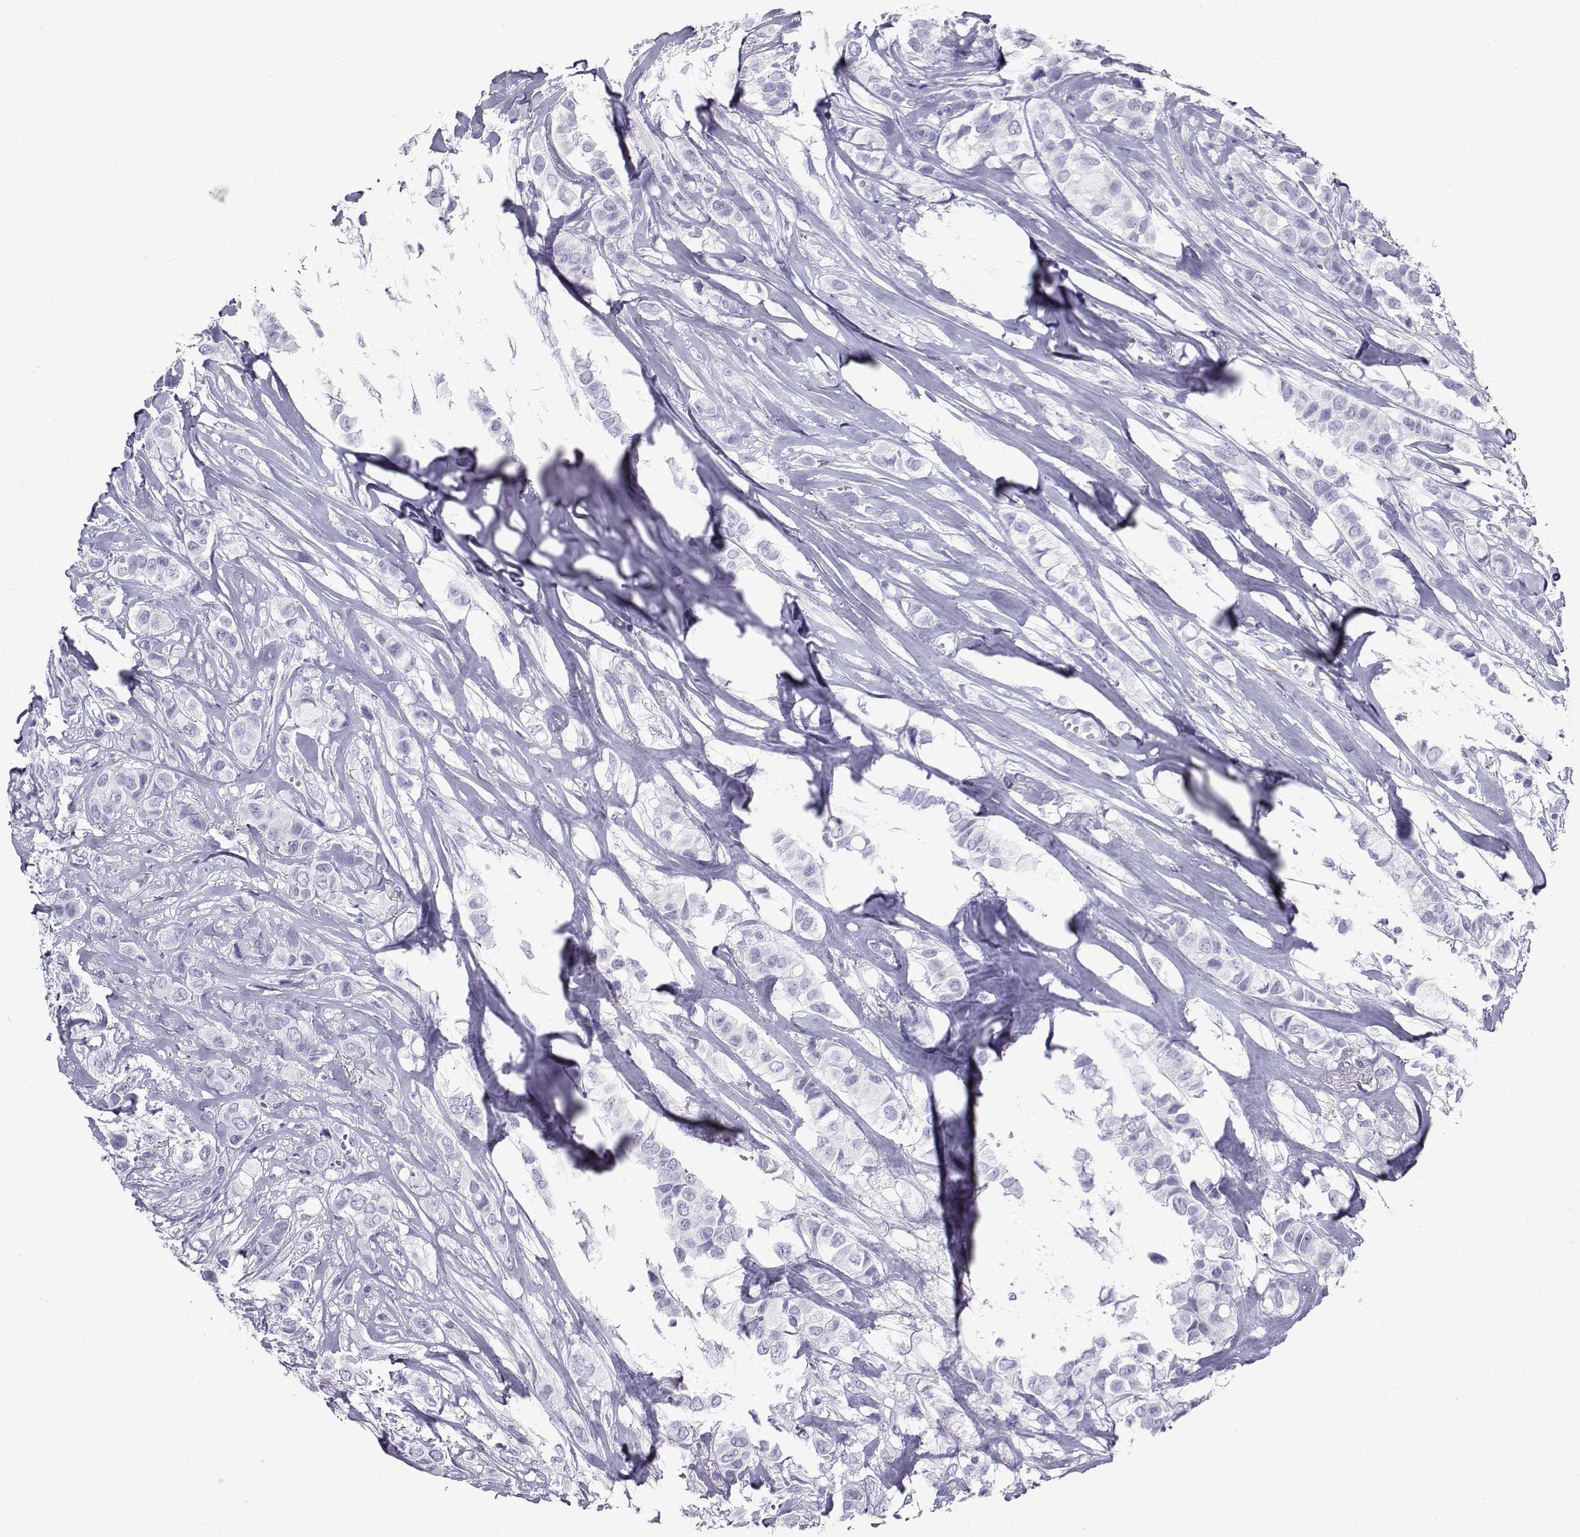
{"staining": {"intensity": "negative", "quantity": "none", "location": "none"}, "tissue": "breast cancer", "cell_type": "Tumor cells", "image_type": "cancer", "snomed": [{"axis": "morphology", "description": "Duct carcinoma"}, {"axis": "topography", "description": "Breast"}], "caption": "The image exhibits no significant positivity in tumor cells of infiltrating ductal carcinoma (breast). (Brightfield microscopy of DAB immunohistochemistry (IHC) at high magnification).", "gene": "SLC18A2", "patient": {"sex": "female", "age": 85}}